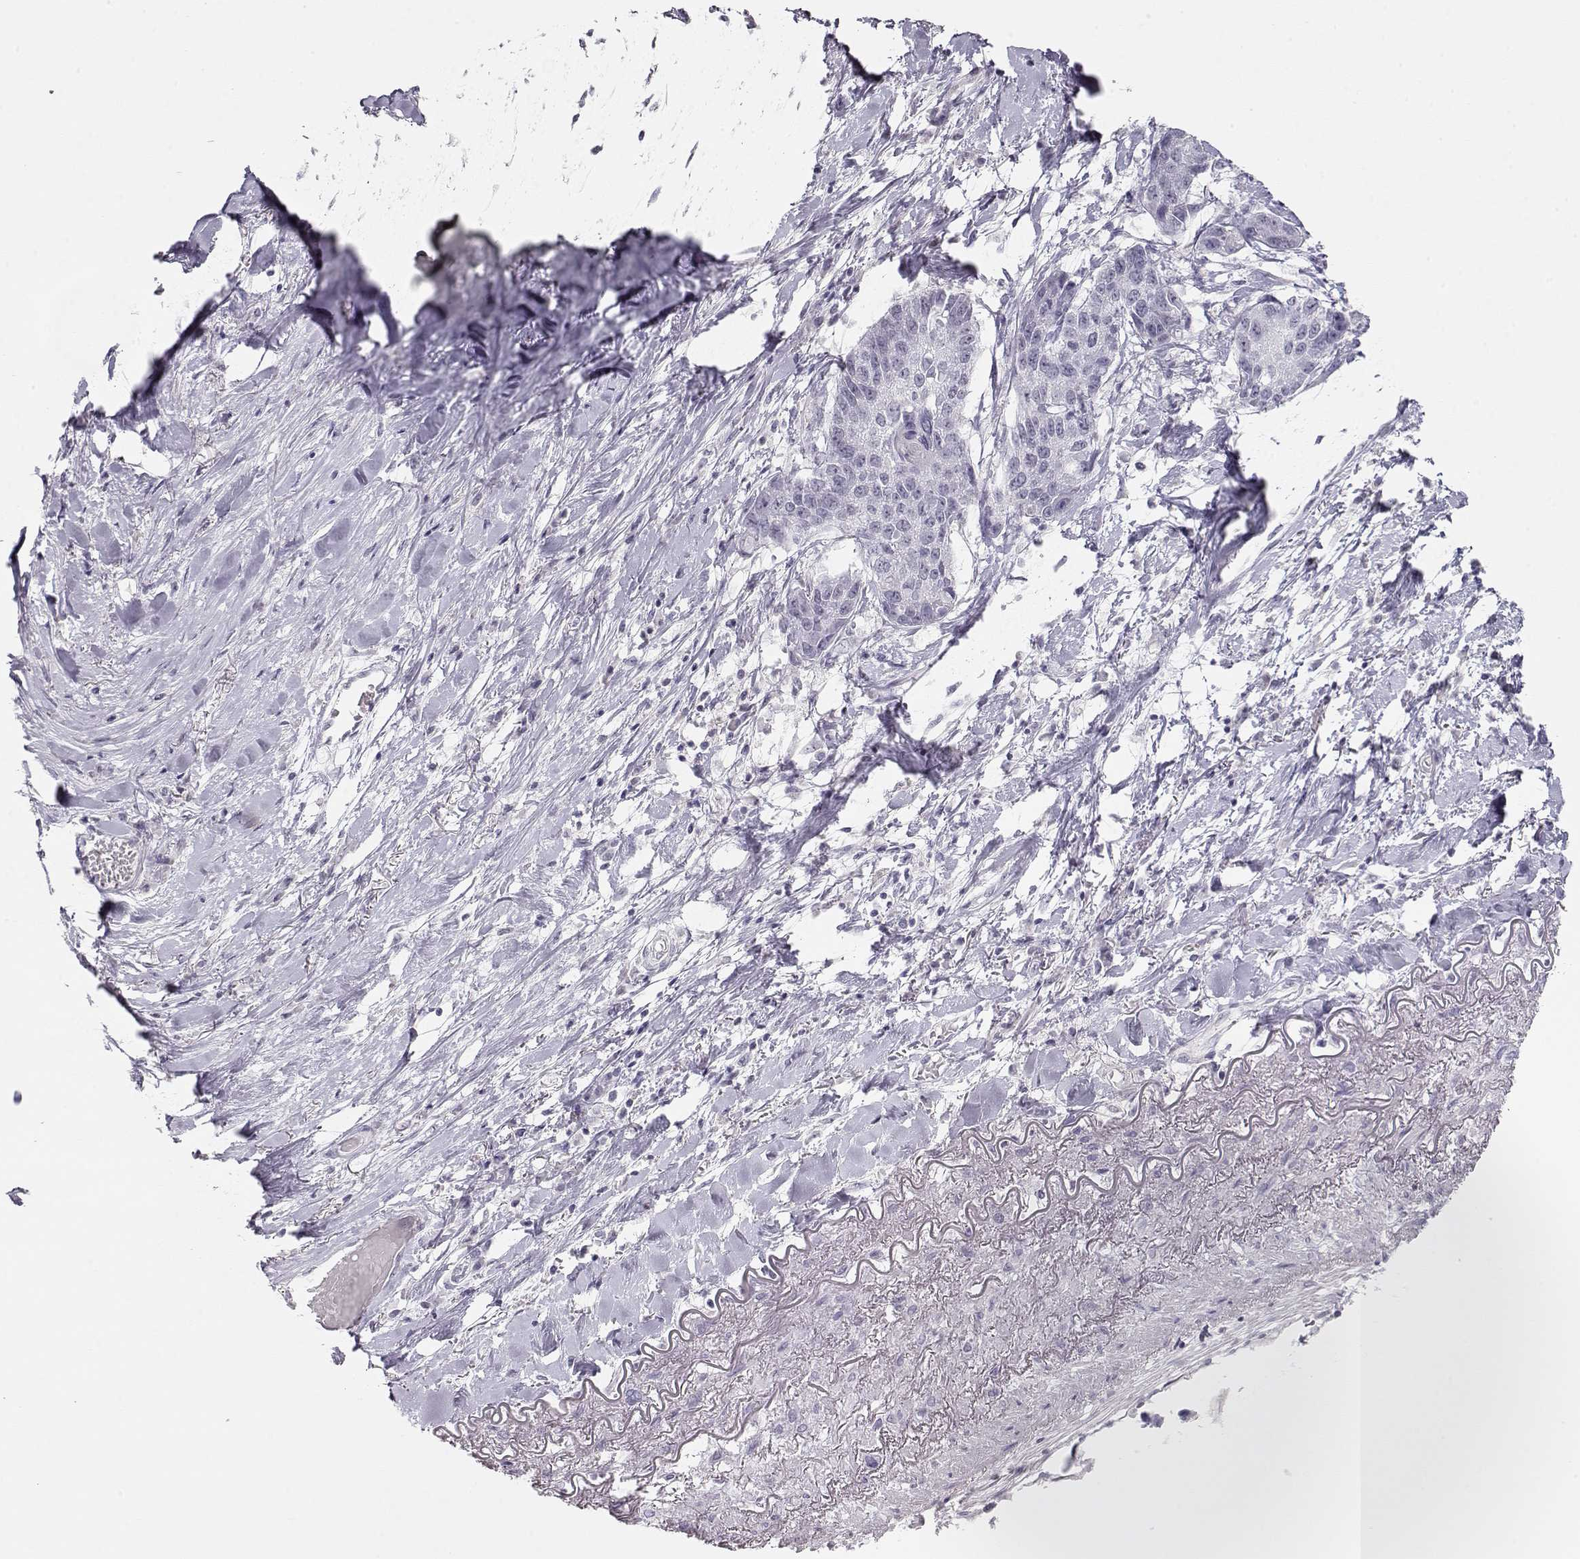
{"staining": {"intensity": "negative", "quantity": "none", "location": "none"}, "tissue": "lung cancer", "cell_type": "Tumor cells", "image_type": "cancer", "snomed": [{"axis": "morphology", "description": "Squamous cell carcinoma, NOS"}, {"axis": "topography", "description": "Lung"}], "caption": "IHC of lung cancer demonstrates no expression in tumor cells. (DAB (3,3'-diaminobenzidine) immunohistochemistry visualized using brightfield microscopy, high magnification).", "gene": "IMPG1", "patient": {"sex": "male", "age": 73}}